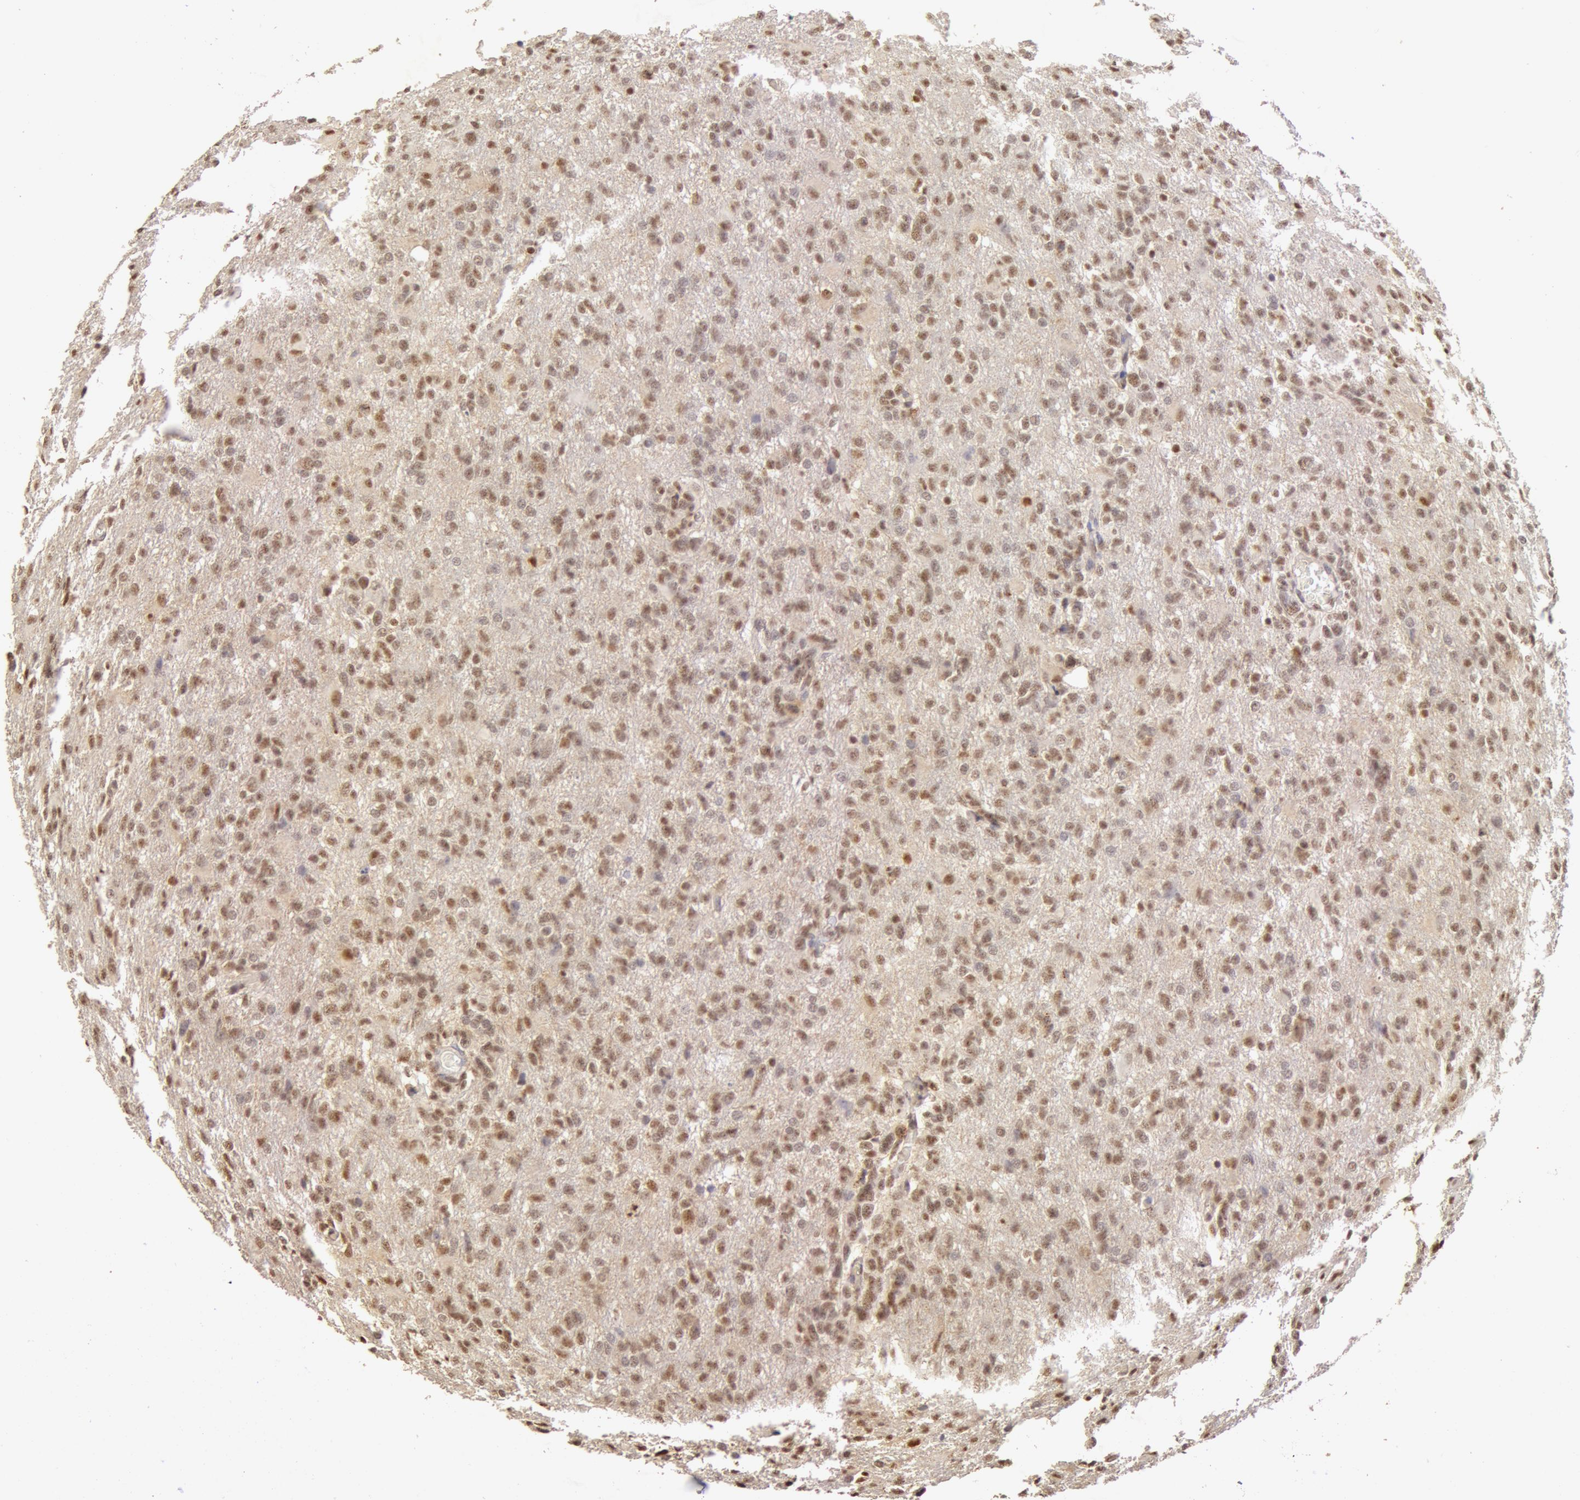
{"staining": {"intensity": "moderate", "quantity": "25%-75%", "location": "nuclear"}, "tissue": "glioma", "cell_type": "Tumor cells", "image_type": "cancer", "snomed": [{"axis": "morphology", "description": "Glioma, malignant, High grade"}, {"axis": "topography", "description": "Brain"}], "caption": "Protein analysis of malignant glioma (high-grade) tissue exhibits moderate nuclear positivity in approximately 25%-75% of tumor cells.", "gene": "SNRNP70", "patient": {"sex": "male", "age": 68}}